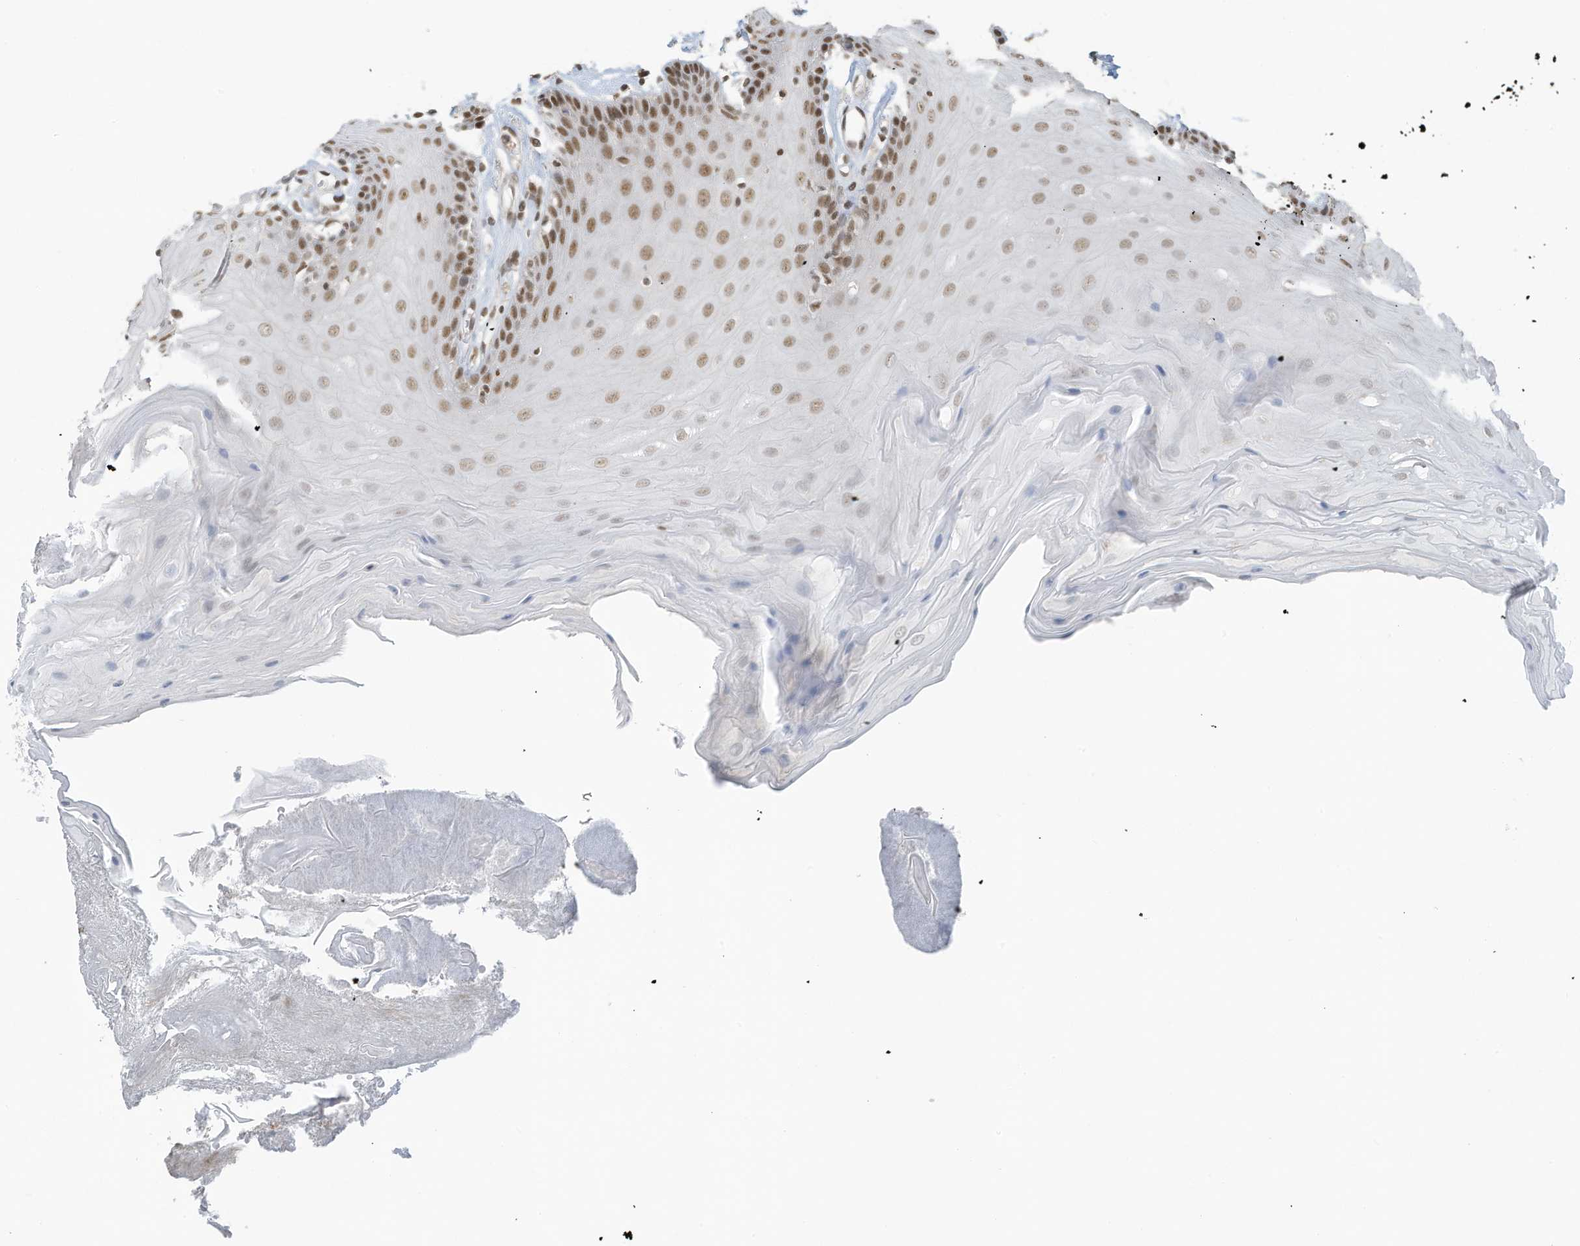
{"staining": {"intensity": "moderate", "quantity": ">75%", "location": "nuclear"}, "tissue": "oral mucosa", "cell_type": "Squamous epithelial cells", "image_type": "normal", "snomed": [{"axis": "morphology", "description": "Normal tissue, NOS"}, {"axis": "morphology", "description": "Squamous cell carcinoma, NOS"}, {"axis": "topography", "description": "Skeletal muscle"}, {"axis": "topography", "description": "Oral tissue"}, {"axis": "topography", "description": "Salivary gland"}, {"axis": "topography", "description": "Head-Neck"}], "caption": "The image exhibits immunohistochemical staining of normal oral mucosa. There is moderate nuclear expression is seen in approximately >75% of squamous epithelial cells.", "gene": "DBR1", "patient": {"sex": "male", "age": 54}}